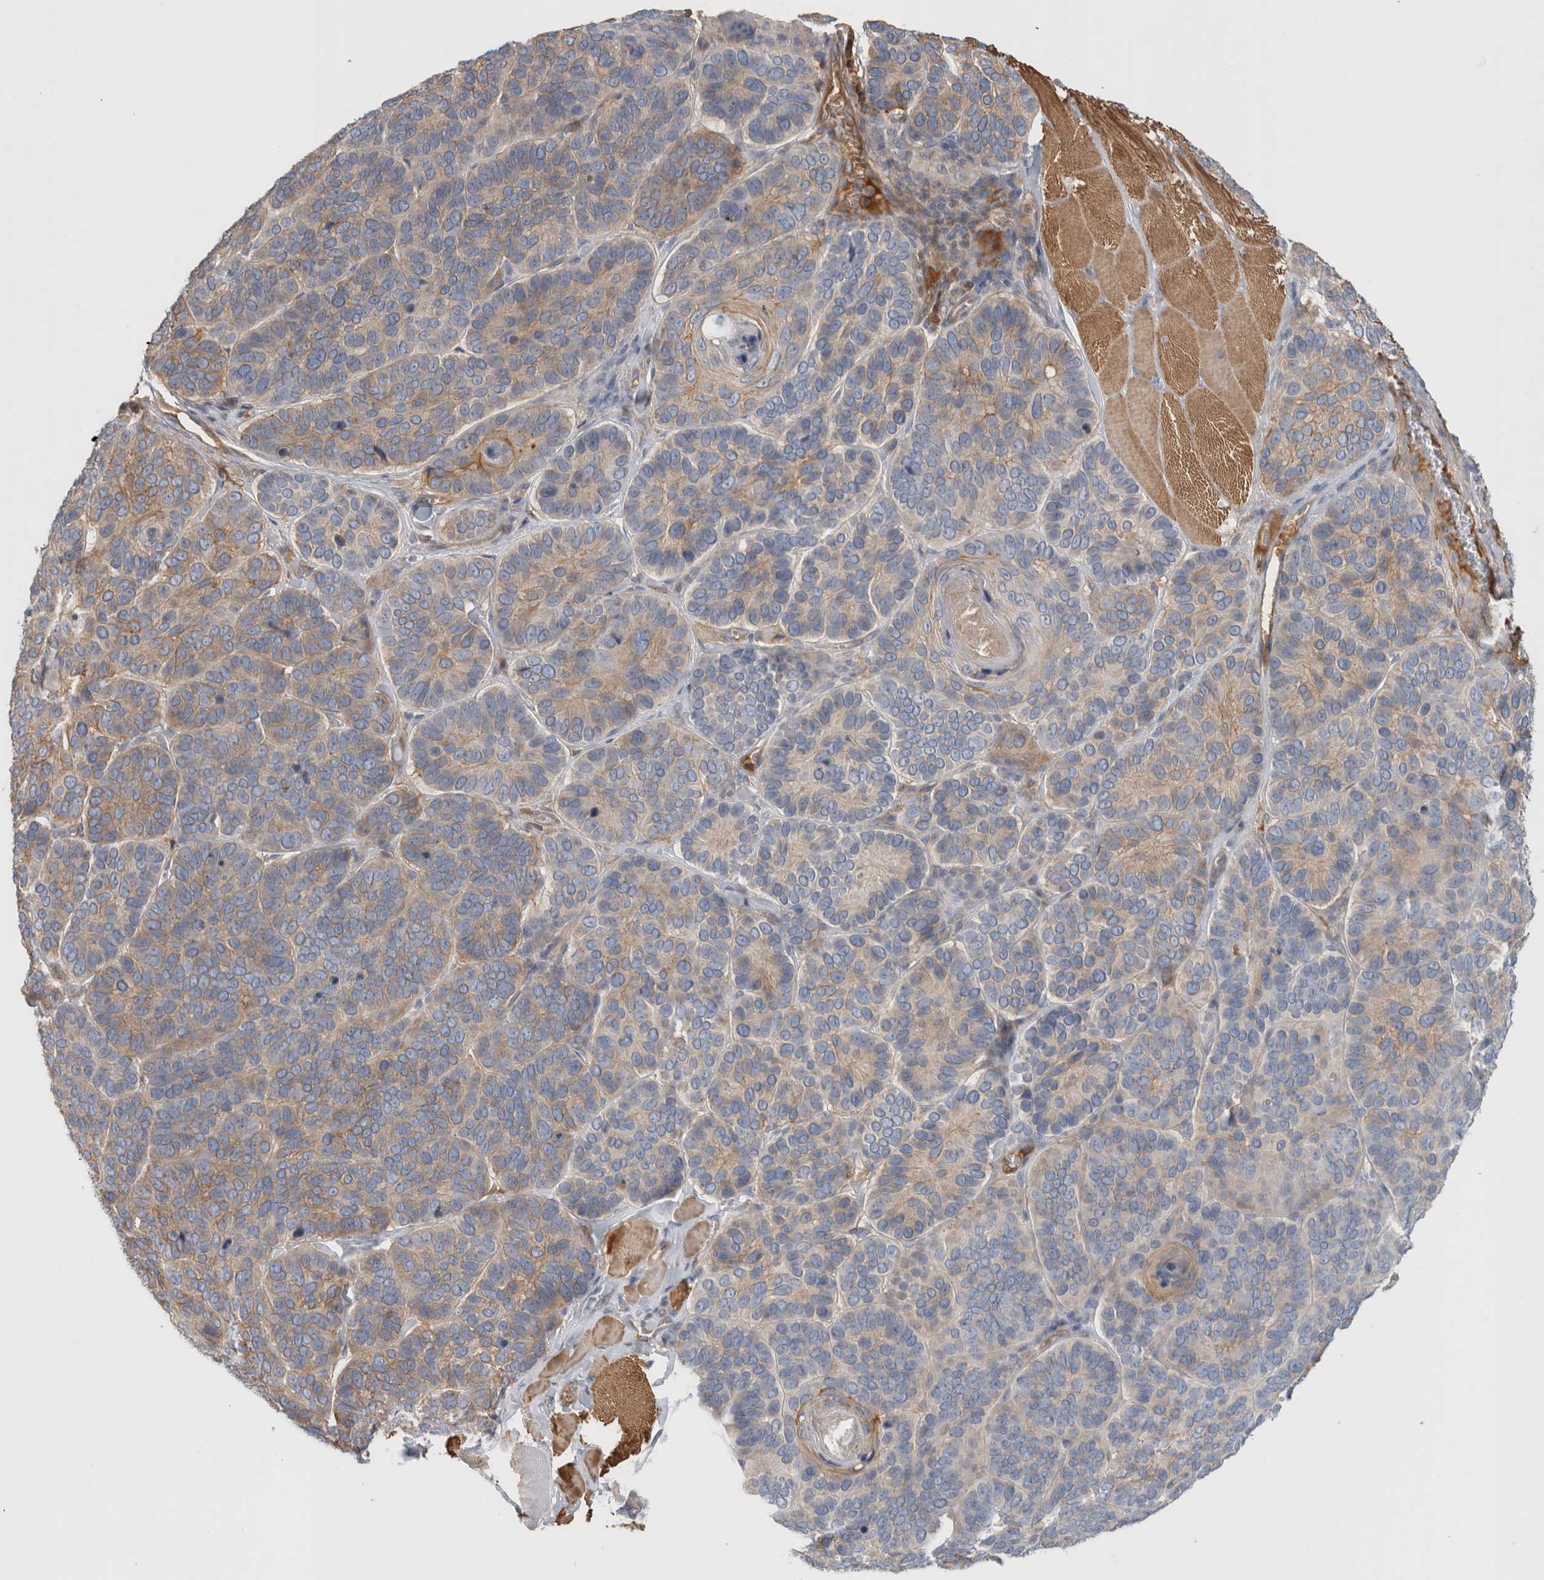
{"staining": {"intensity": "weak", "quantity": "25%-75%", "location": "cytoplasmic/membranous"}, "tissue": "skin cancer", "cell_type": "Tumor cells", "image_type": "cancer", "snomed": [{"axis": "morphology", "description": "Basal cell carcinoma"}, {"axis": "topography", "description": "Skin"}], "caption": "Brown immunohistochemical staining in basal cell carcinoma (skin) shows weak cytoplasmic/membranous staining in about 25%-75% of tumor cells.", "gene": "CFI", "patient": {"sex": "male", "age": 62}}